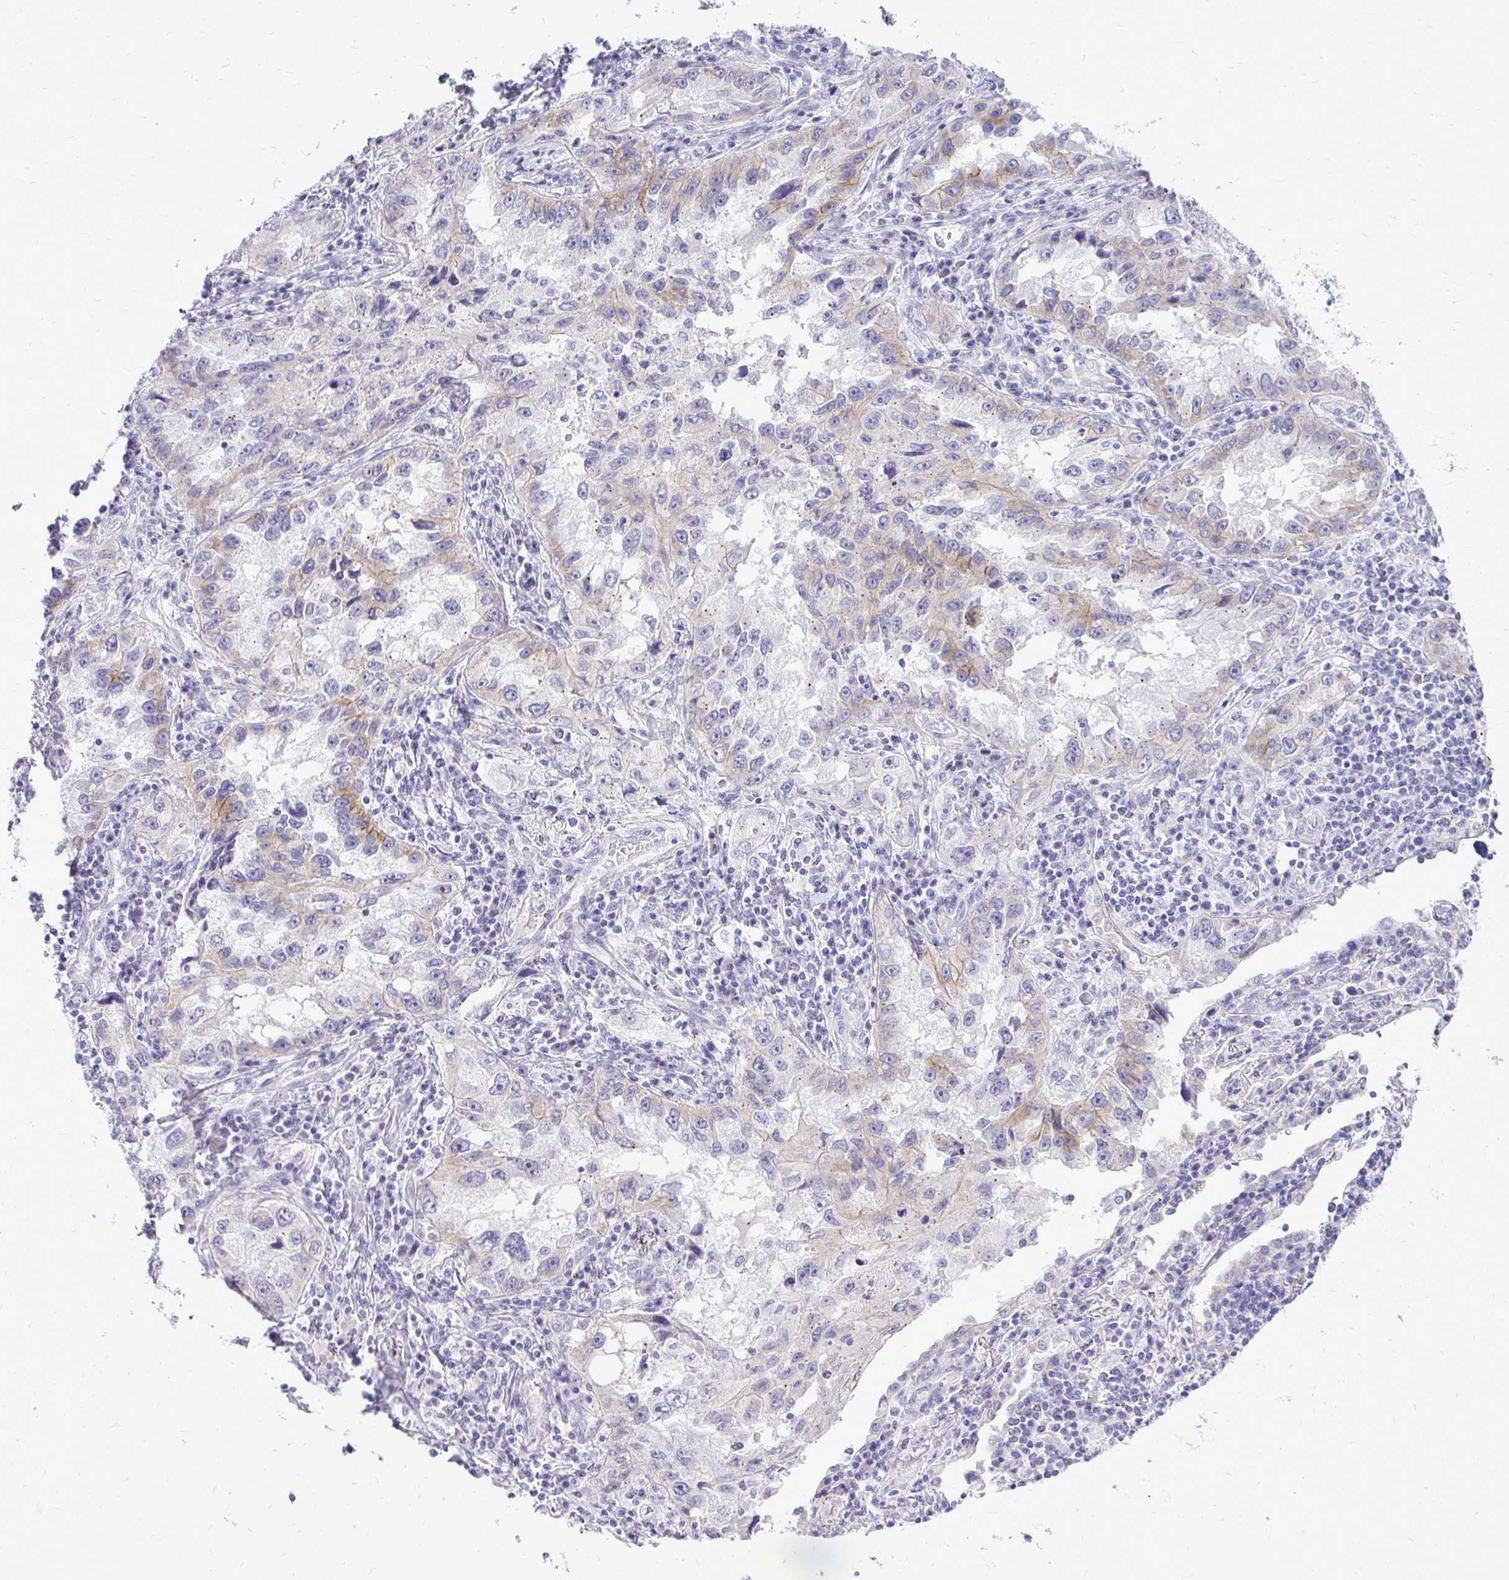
{"staining": {"intensity": "weak", "quantity": "<25%", "location": "cytoplasmic/membranous"}, "tissue": "lung cancer", "cell_type": "Tumor cells", "image_type": "cancer", "snomed": [{"axis": "morphology", "description": "Adenocarcinoma, NOS"}, {"axis": "topography", "description": "Lung"}], "caption": "A high-resolution photomicrograph shows immunohistochemistry (IHC) staining of lung cancer, which reveals no significant expression in tumor cells.", "gene": "SPTBN2", "patient": {"sex": "female", "age": 73}}